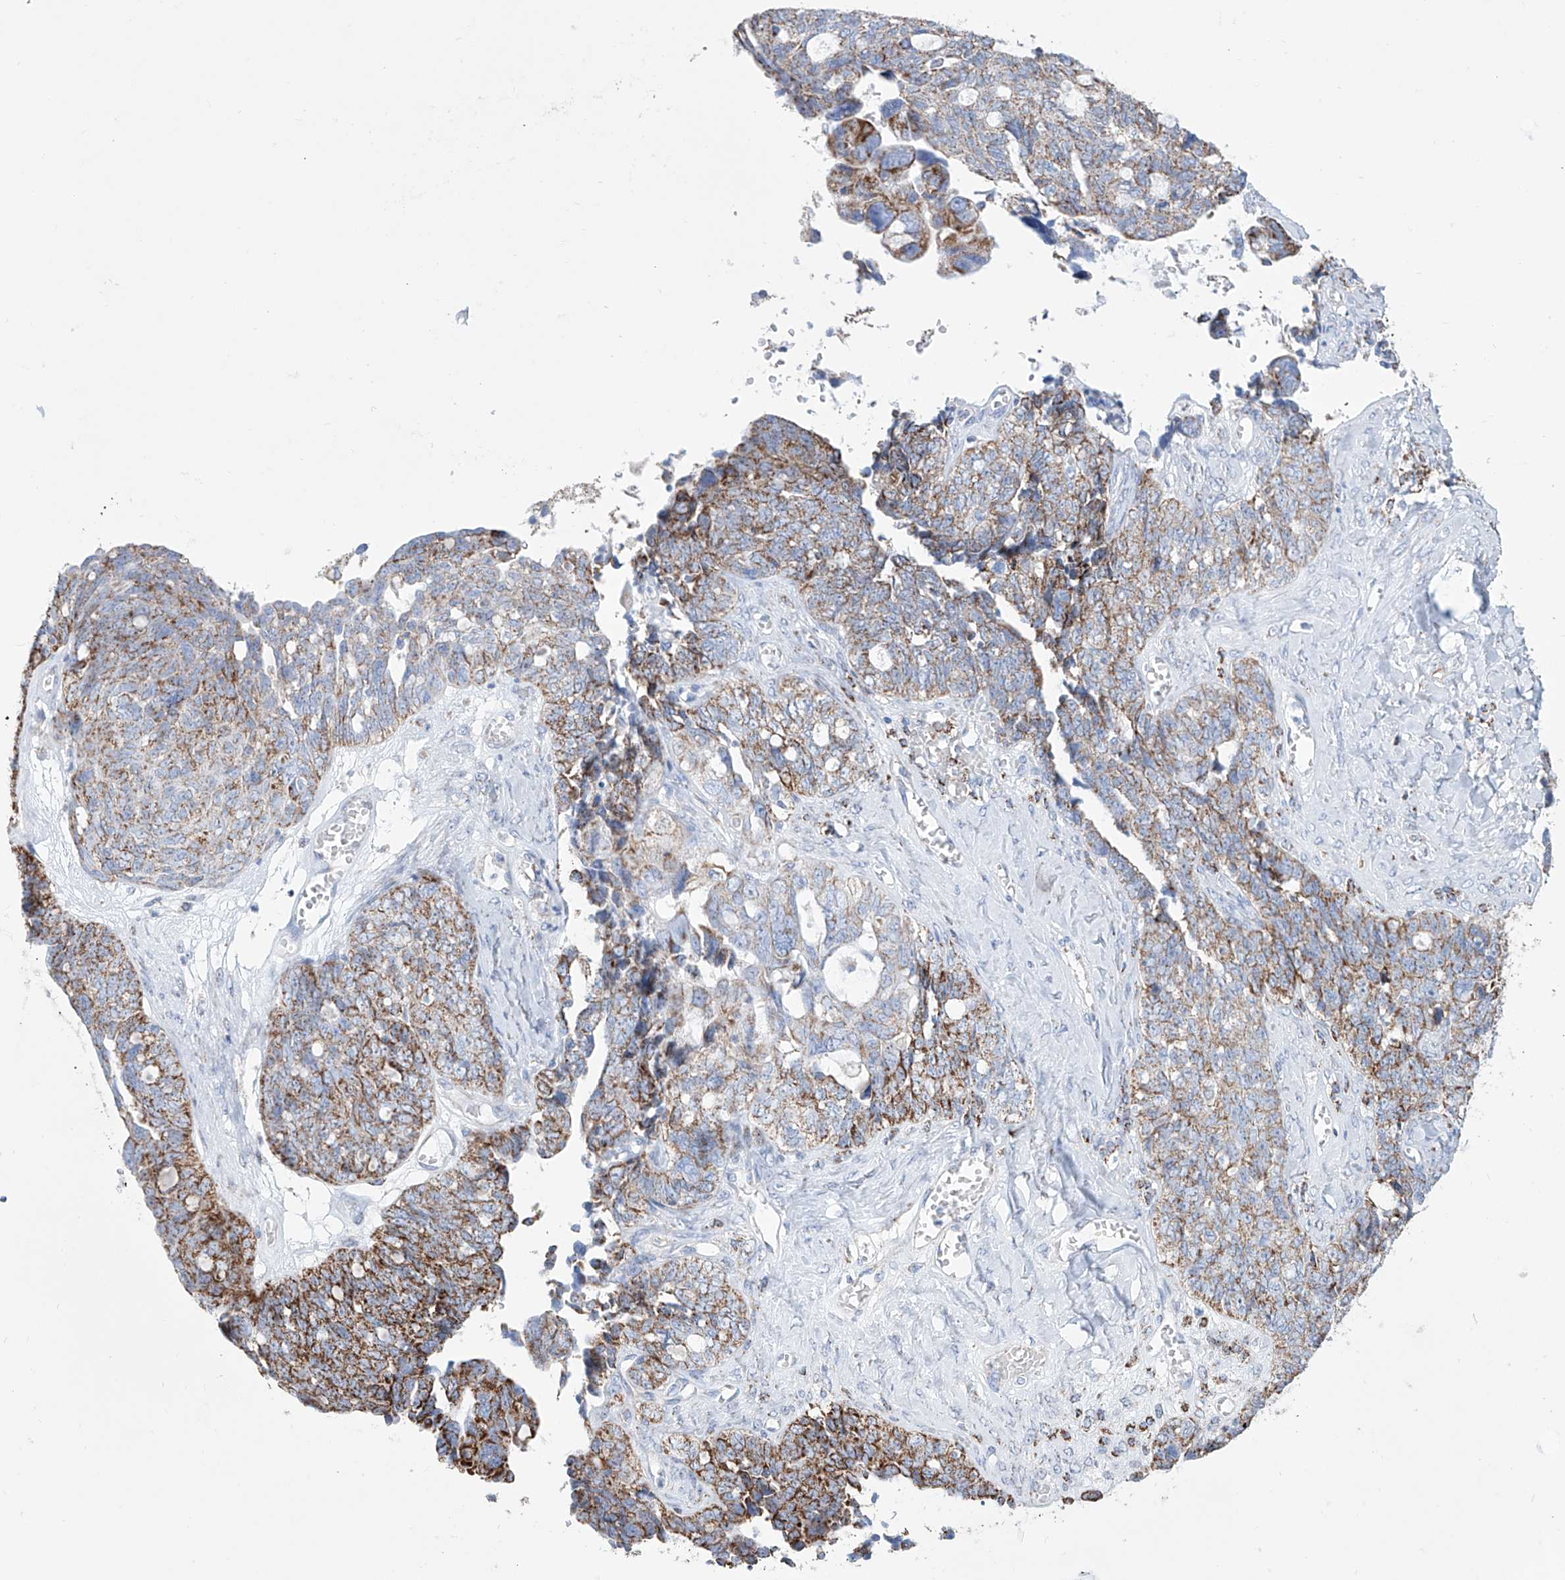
{"staining": {"intensity": "moderate", "quantity": ">75%", "location": "cytoplasmic/membranous"}, "tissue": "ovarian cancer", "cell_type": "Tumor cells", "image_type": "cancer", "snomed": [{"axis": "morphology", "description": "Cystadenocarcinoma, serous, NOS"}, {"axis": "topography", "description": "Ovary"}], "caption": "Human ovarian cancer stained with a brown dye displays moderate cytoplasmic/membranous positive staining in approximately >75% of tumor cells.", "gene": "ALDH6A1", "patient": {"sex": "female", "age": 79}}